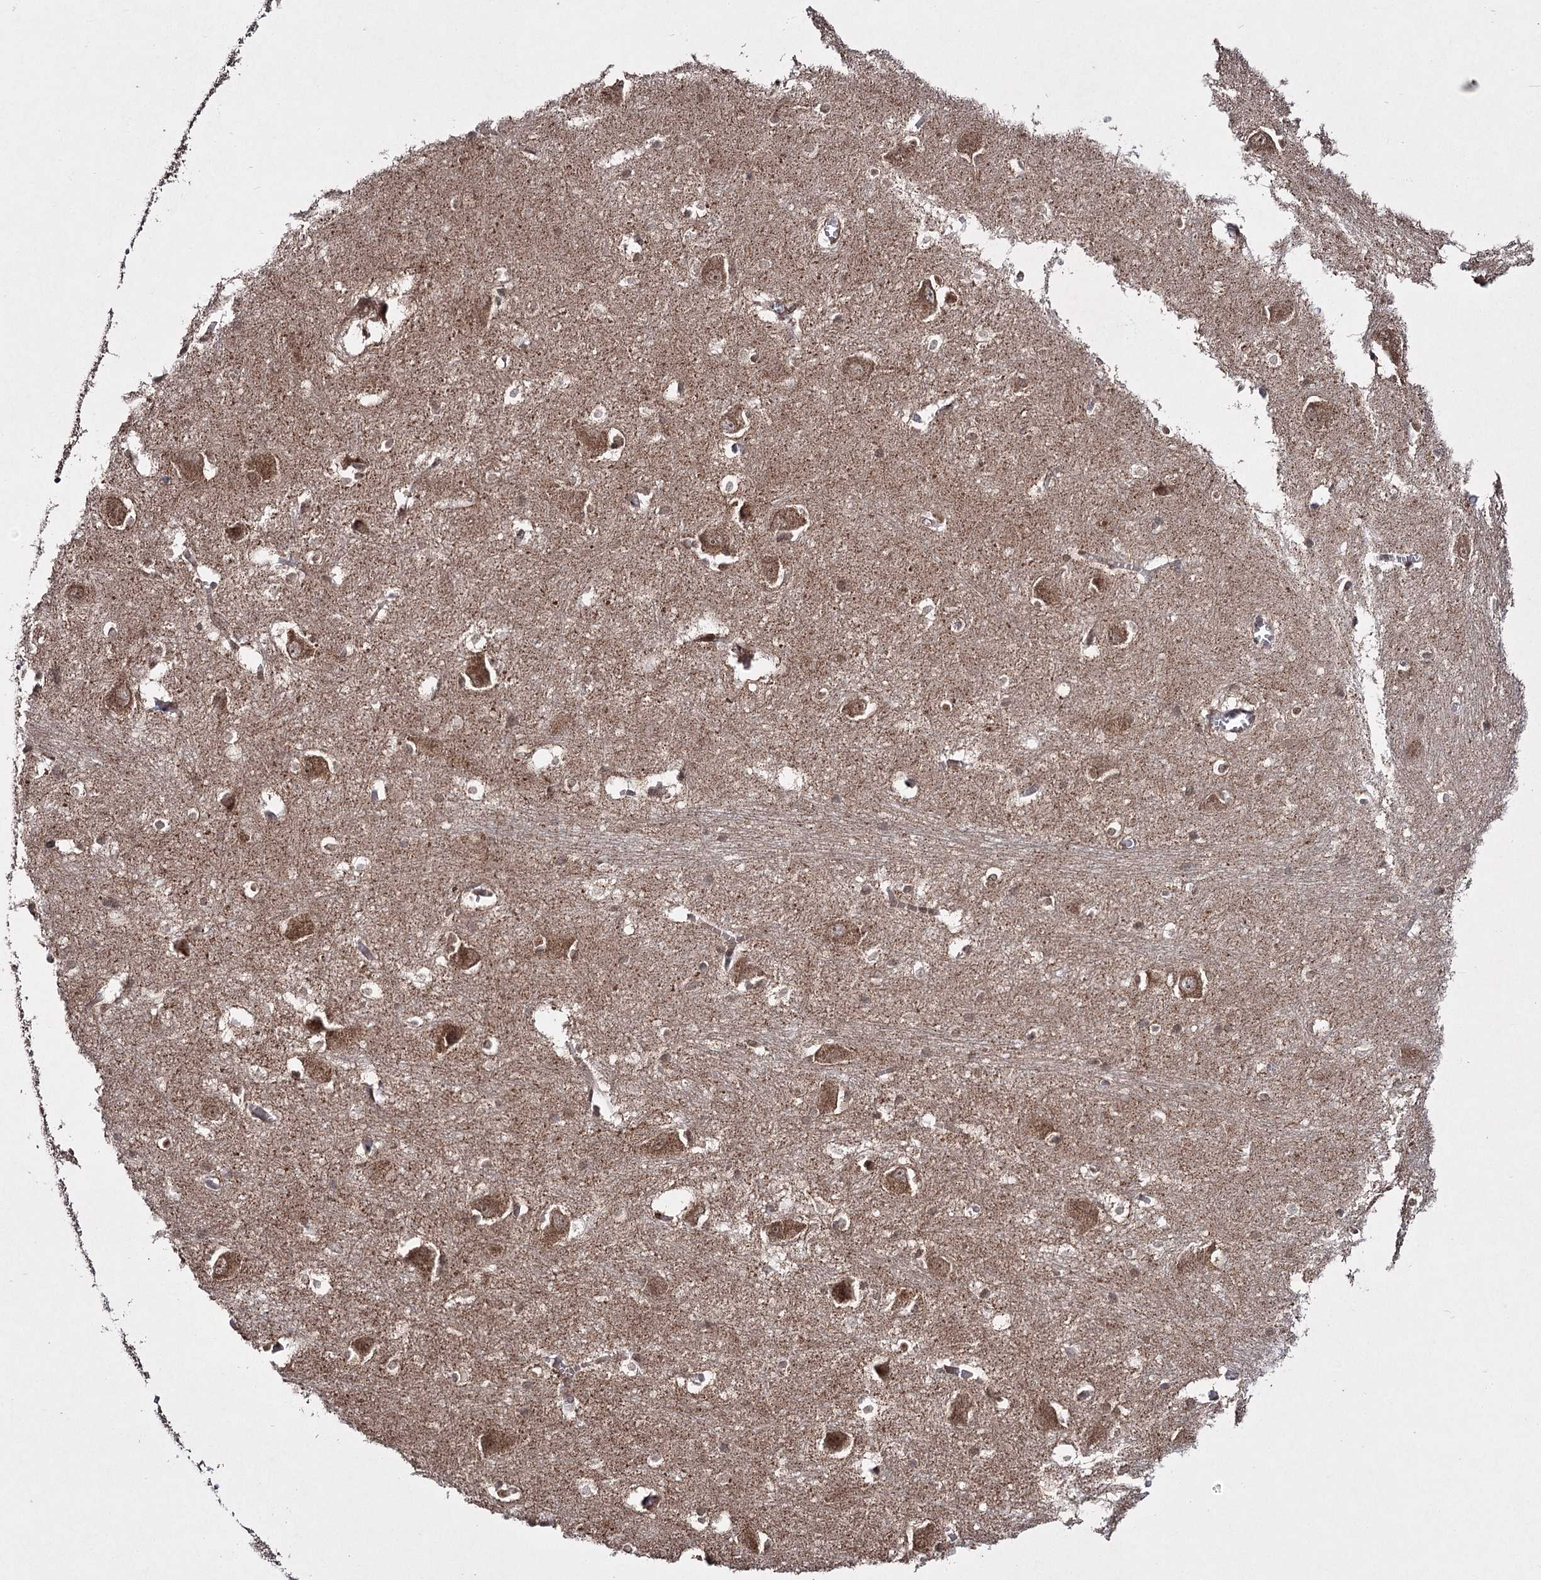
{"staining": {"intensity": "moderate", "quantity": "25%-75%", "location": "cytoplasmic/membranous,nuclear"}, "tissue": "caudate", "cell_type": "Glial cells", "image_type": "normal", "snomed": [{"axis": "morphology", "description": "Normal tissue, NOS"}, {"axis": "topography", "description": "Lateral ventricle wall"}], "caption": "Glial cells demonstrate medium levels of moderate cytoplasmic/membranous,nuclear positivity in approximately 25%-75% of cells in benign human caudate. Ihc stains the protein in brown and the nuclei are stained blue.", "gene": "TRNT1", "patient": {"sex": "male", "age": 37}}